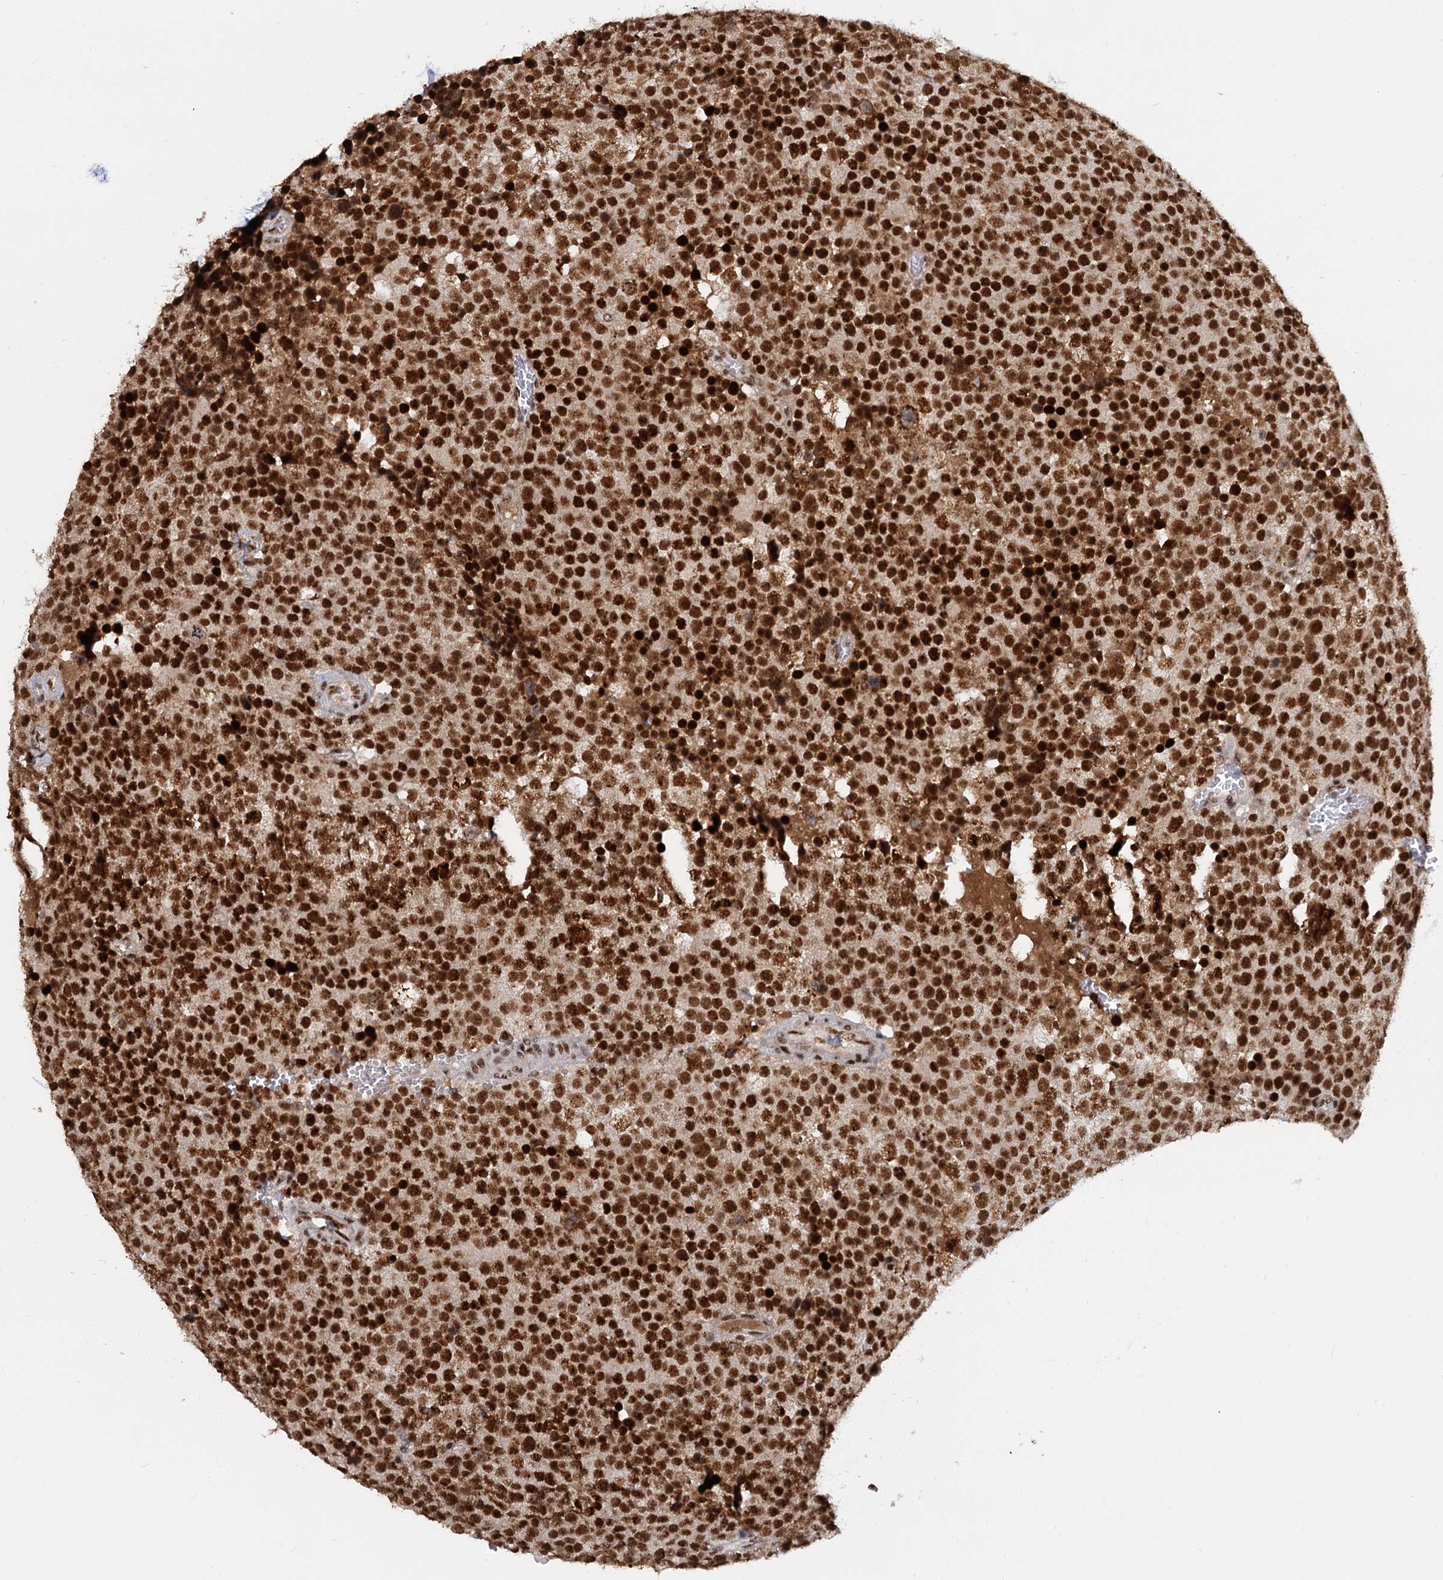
{"staining": {"intensity": "strong", "quantity": ">75%", "location": "nuclear"}, "tissue": "testis cancer", "cell_type": "Tumor cells", "image_type": "cancer", "snomed": [{"axis": "morphology", "description": "Seminoma, NOS"}, {"axis": "topography", "description": "Testis"}], "caption": "Human seminoma (testis) stained with a brown dye exhibits strong nuclear positive staining in about >75% of tumor cells.", "gene": "WBP4", "patient": {"sex": "male", "age": 71}}